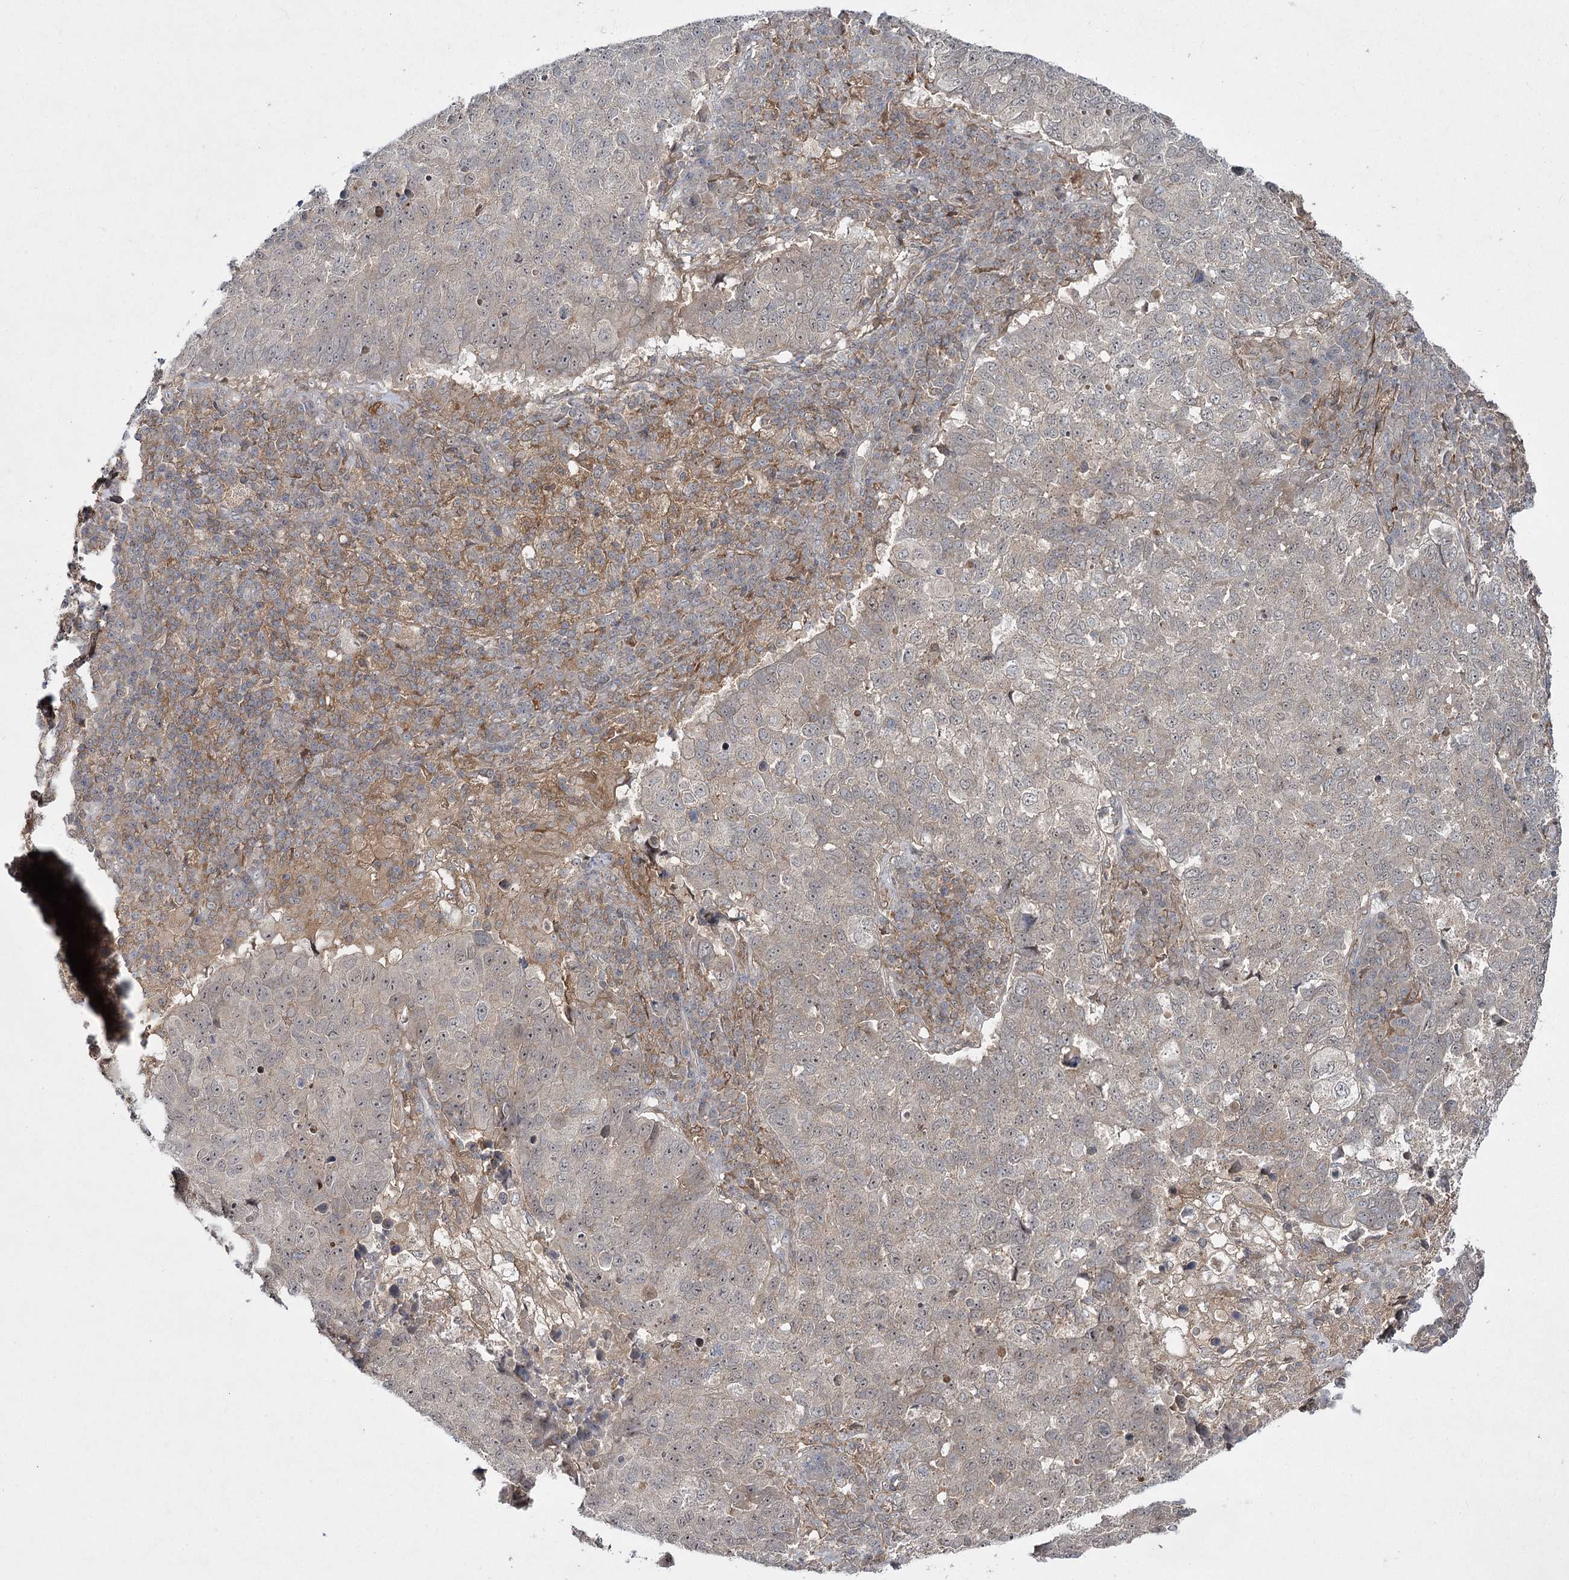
{"staining": {"intensity": "weak", "quantity": "<25%", "location": "cytoplasmic/membranous,nuclear"}, "tissue": "lung cancer", "cell_type": "Tumor cells", "image_type": "cancer", "snomed": [{"axis": "morphology", "description": "Squamous cell carcinoma, NOS"}, {"axis": "topography", "description": "Lung"}], "caption": "Tumor cells are negative for brown protein staining in lung squamous cell carcinoma. Brightfield microscopy of immunohistochemistry (IHC) stained with DAB (brown) and hematoxylin (blue), captured at high magnification.", "gene": "WDR44", "patient": {"sex": "male", "age": 73}}